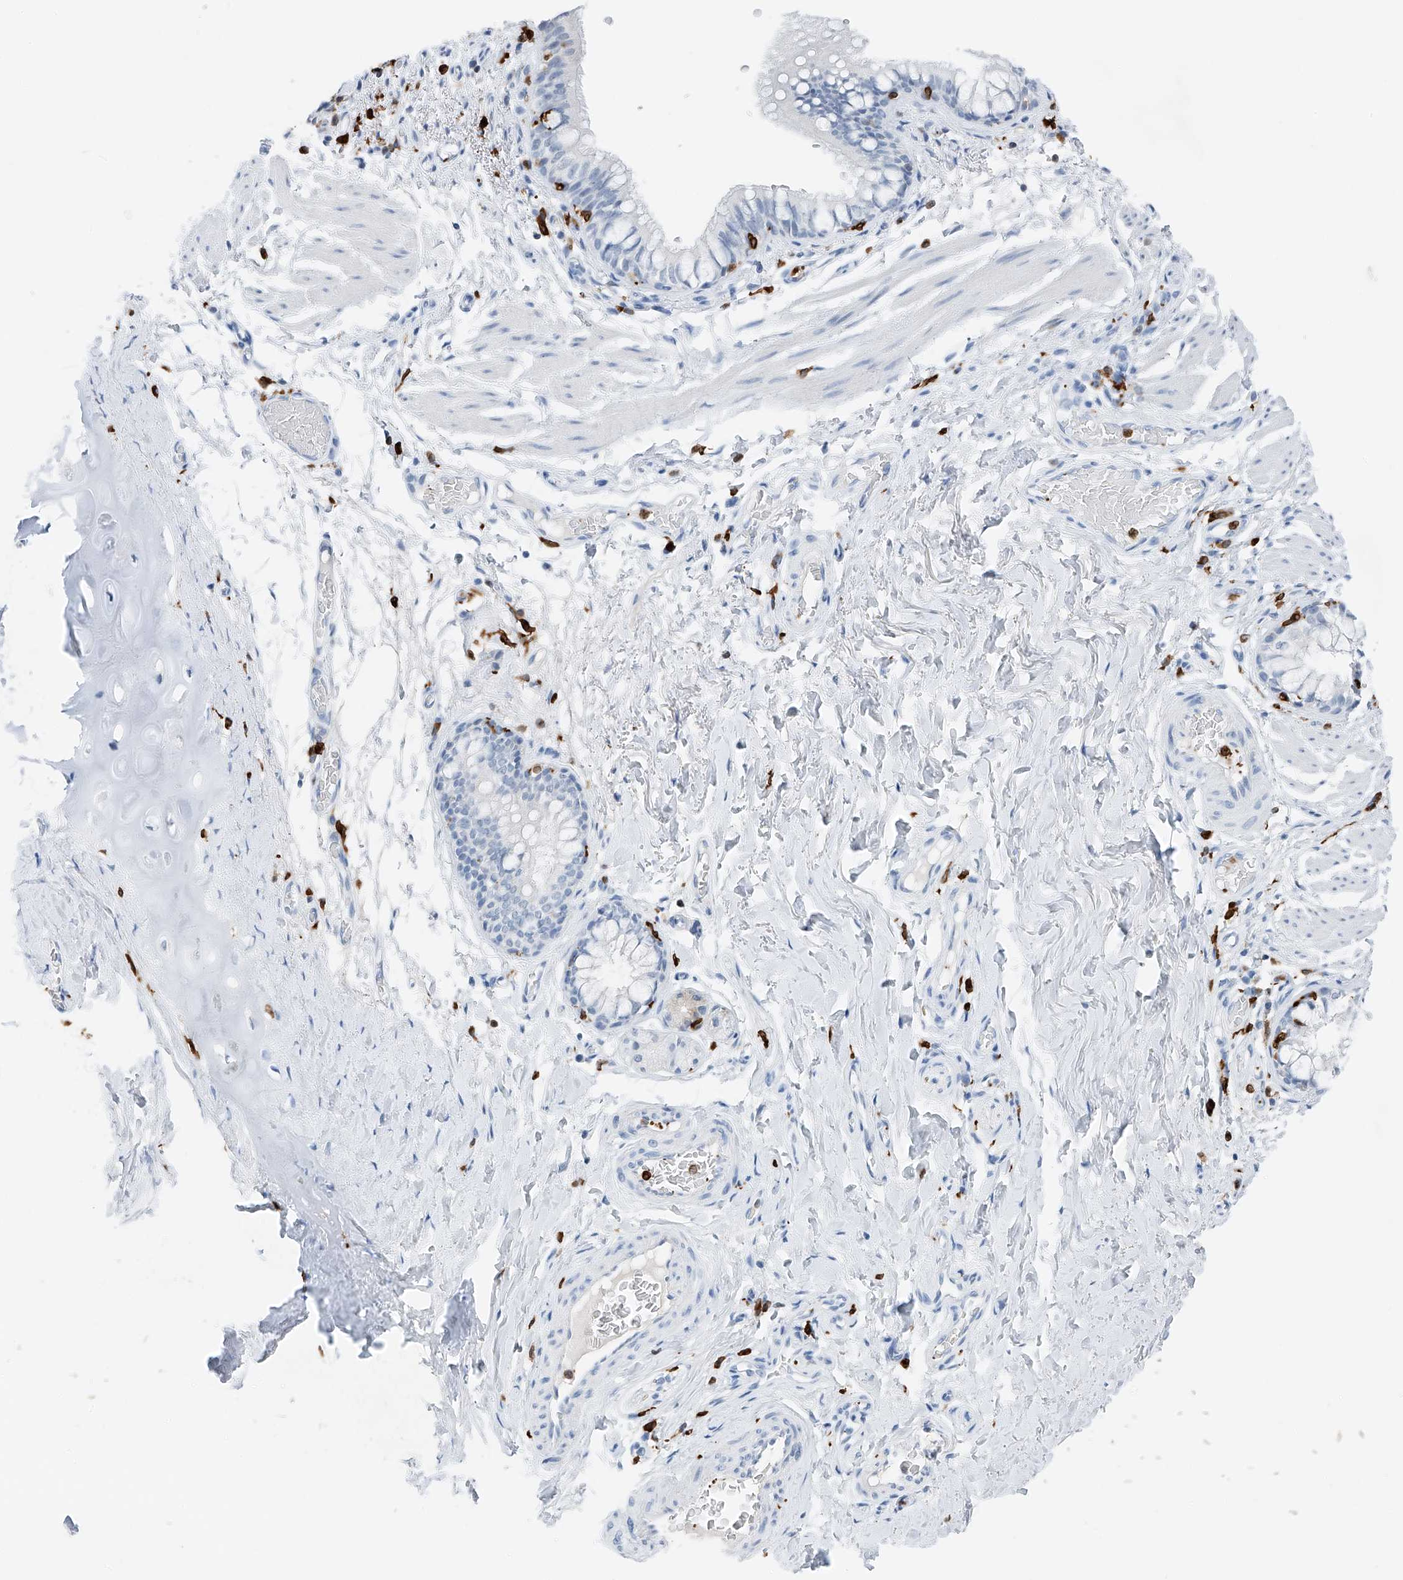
{"staining": {"intensity": "negative", "quantity": "none", "location": "none"}, "tissue": "bronchus", "cell_type": "Respiratory epithelial cells", "image_type": "normal", "snomed": [{"axis": "morphology", "description": "Normal tissue, NOS"}, {"axis": "topography", "description": "Cartilage tissue"}, {"axis": "topography", "description": "Bronchus"}], "caption": "This is an immunohistochemistry image of unremarkable bronchus. There is no positivity in respiratory epithelial cells.", "gene": "TBXAS1", "patient": {"sex": "female", "age": 36}}